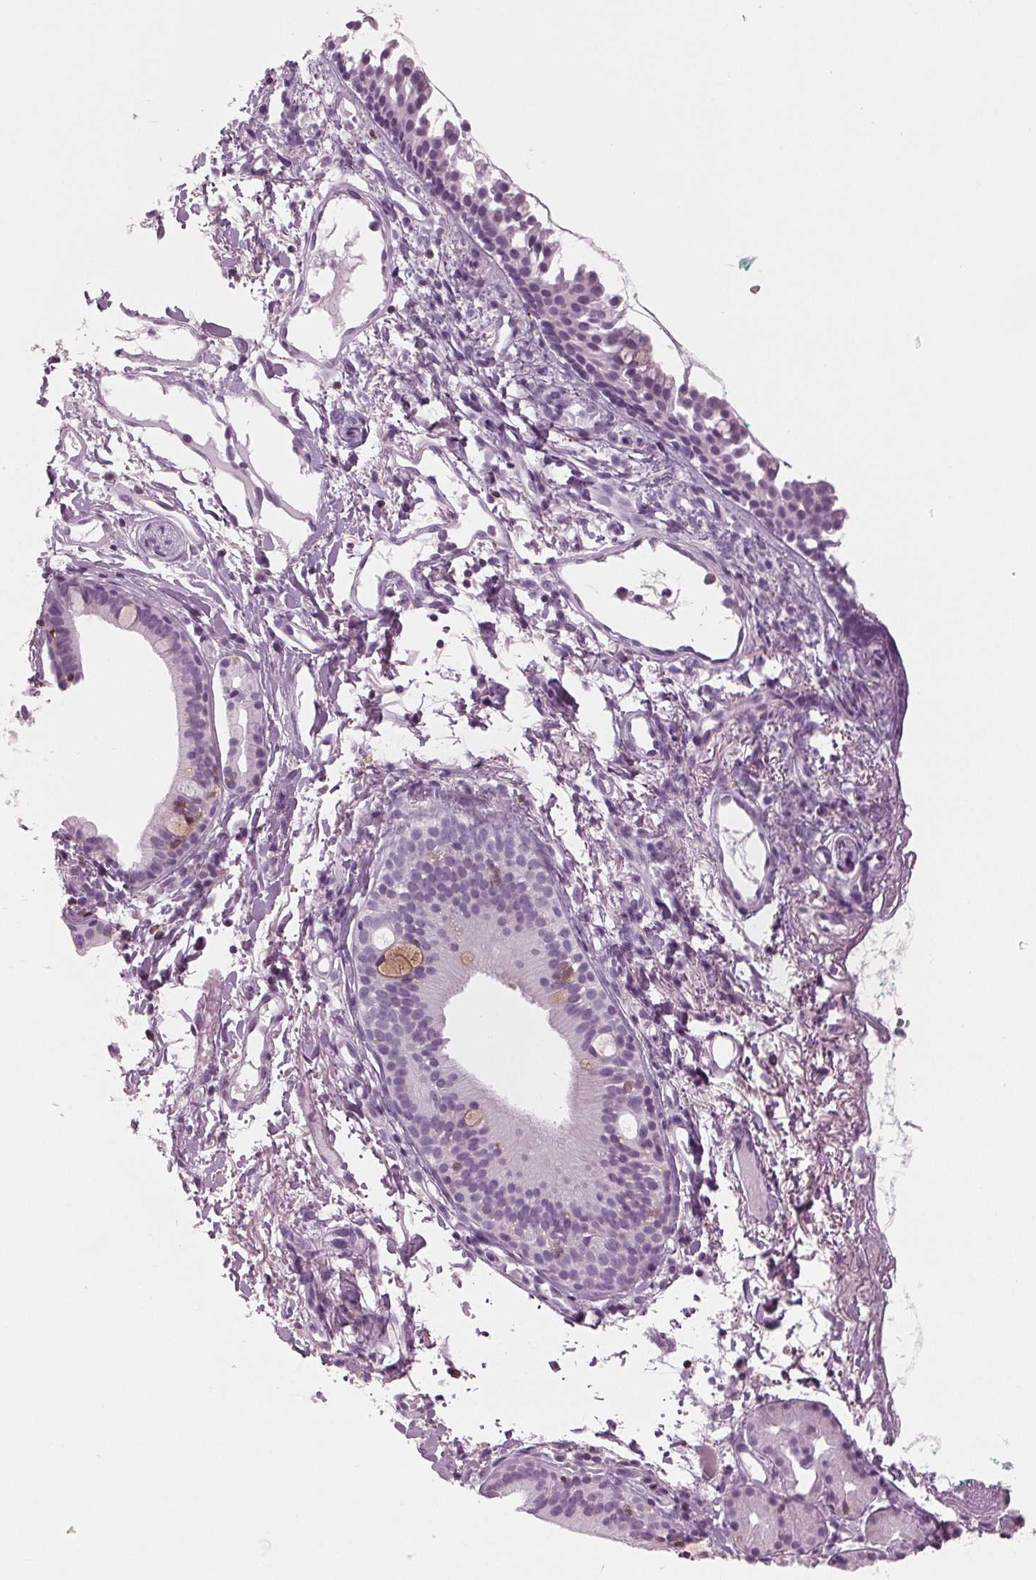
{"staining": {"intensity": "negative", "quantity": "none", "location": "none"}, "tissue": "nasopharynx", "cell_type": "Respiratory epithelial cells", "image_type": "normal", "snomed": [{"axis": "morphology", "description": "Normal tissue, NOS"}, {"axis": "morphology", "description": "Basal cell carcinoma"}, {"axis": "topography", "description": "Cartilage tissue"}, {"axis": "topography", "description": "Nasopharynx"}, {"axis": "topography", "description": "Oral tissue"}], "caption": "Immunohistochemistry (IHC) micrograph of normal nasopharynx: human nasopharynx stained with DAB demonstrates no significant protein positivity in respiratory epithelial cells.", "gene": "BTLA", "patient": {"sex": "female", "age": 77}}